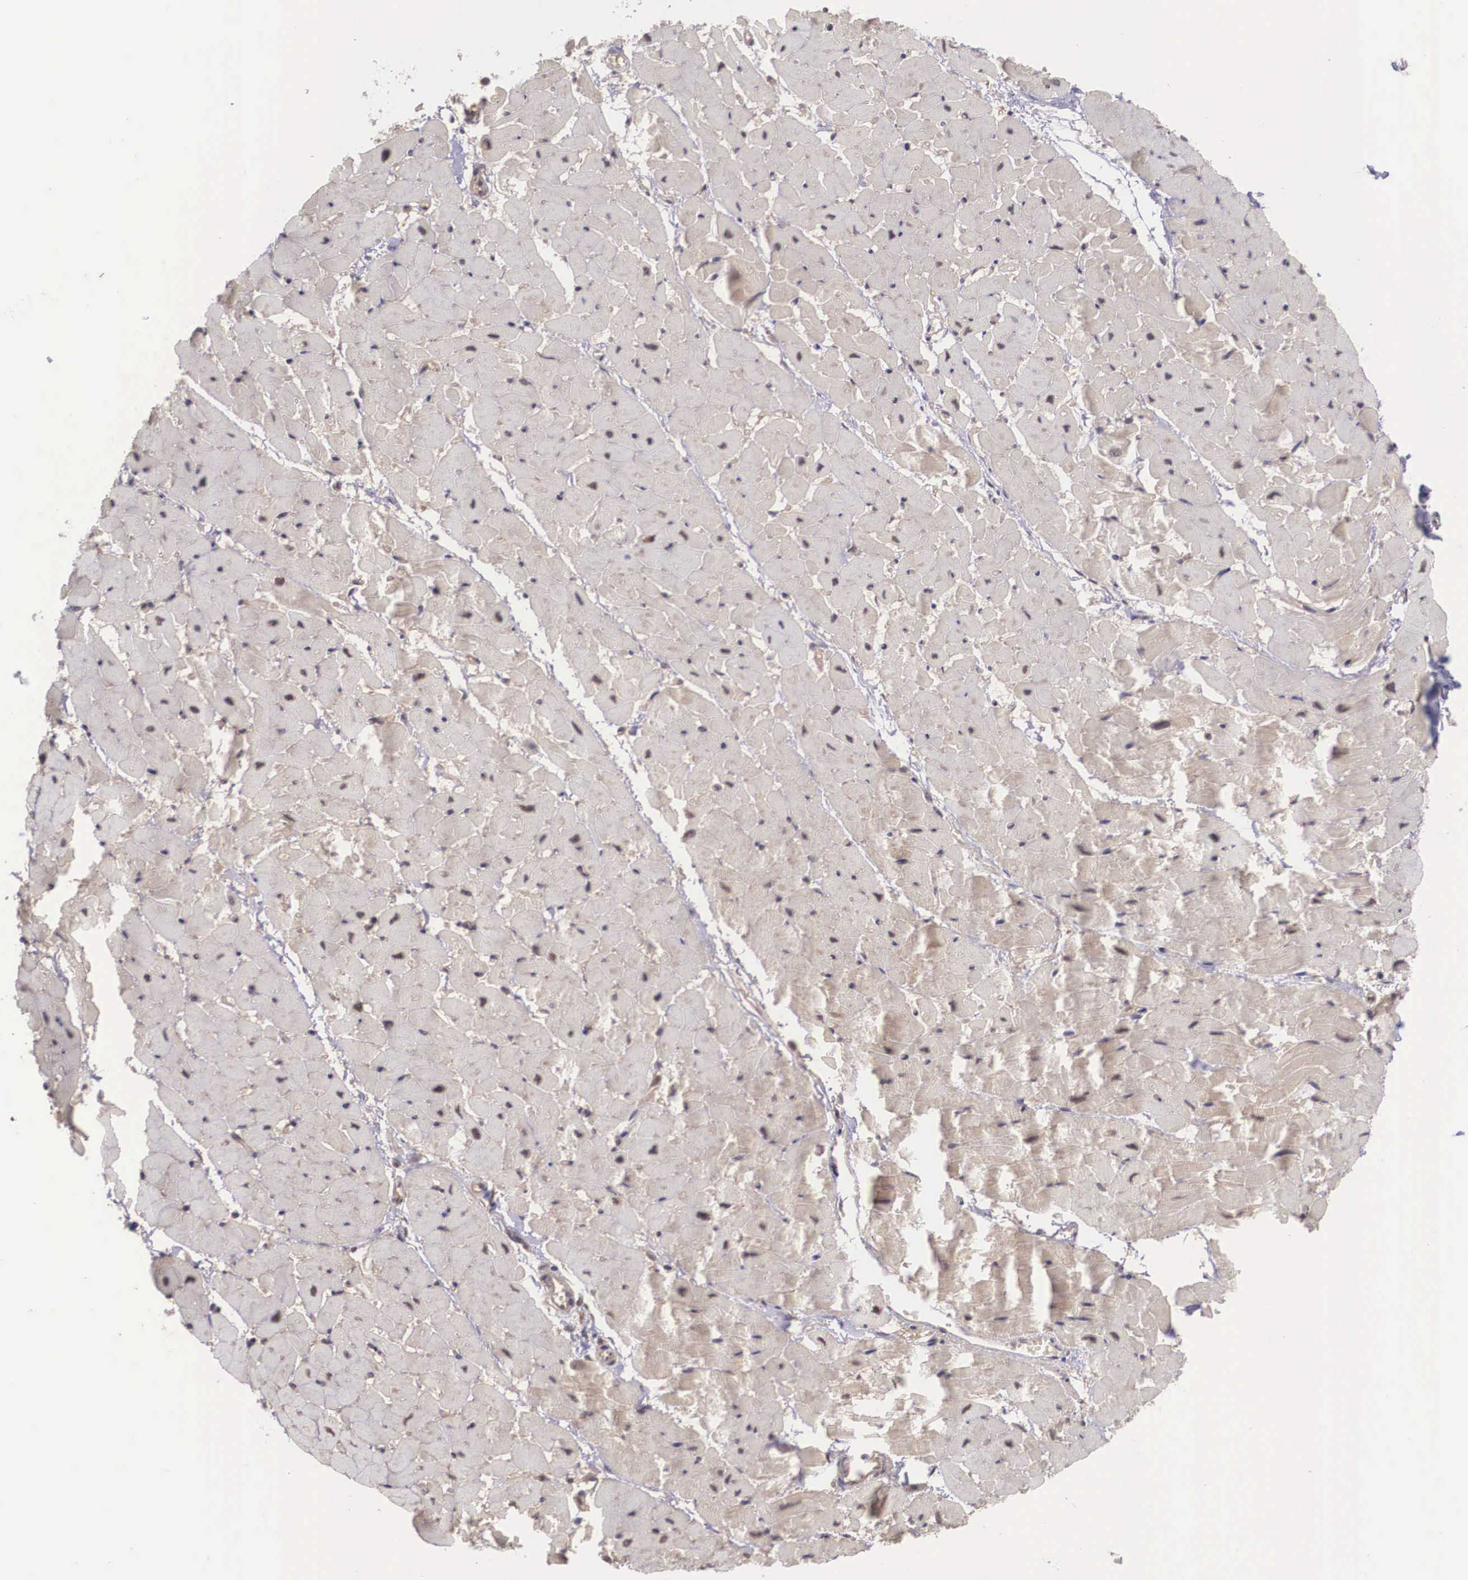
{"staining": {"intensity": "weak", "quantity": "25%-75%", "location": "cytoplasmic/membranous"}, "tissue": "heart muscle", "cell_type": "Cardiomyocytes", "image_type": "normal", "snomed": [{"axis": "morphology", "description": "Normal tissue, NOS"}, {"axis": "topography", "description": "Heart"}], "caption": "Cardiomyocytes show low levels of weak cytoplasmic/membranous expression in approximately 25%-75% of cells in unremarkable human heart muscle.", "gene": "VASH1", "patient": {"sex": "female", "age": 19}}